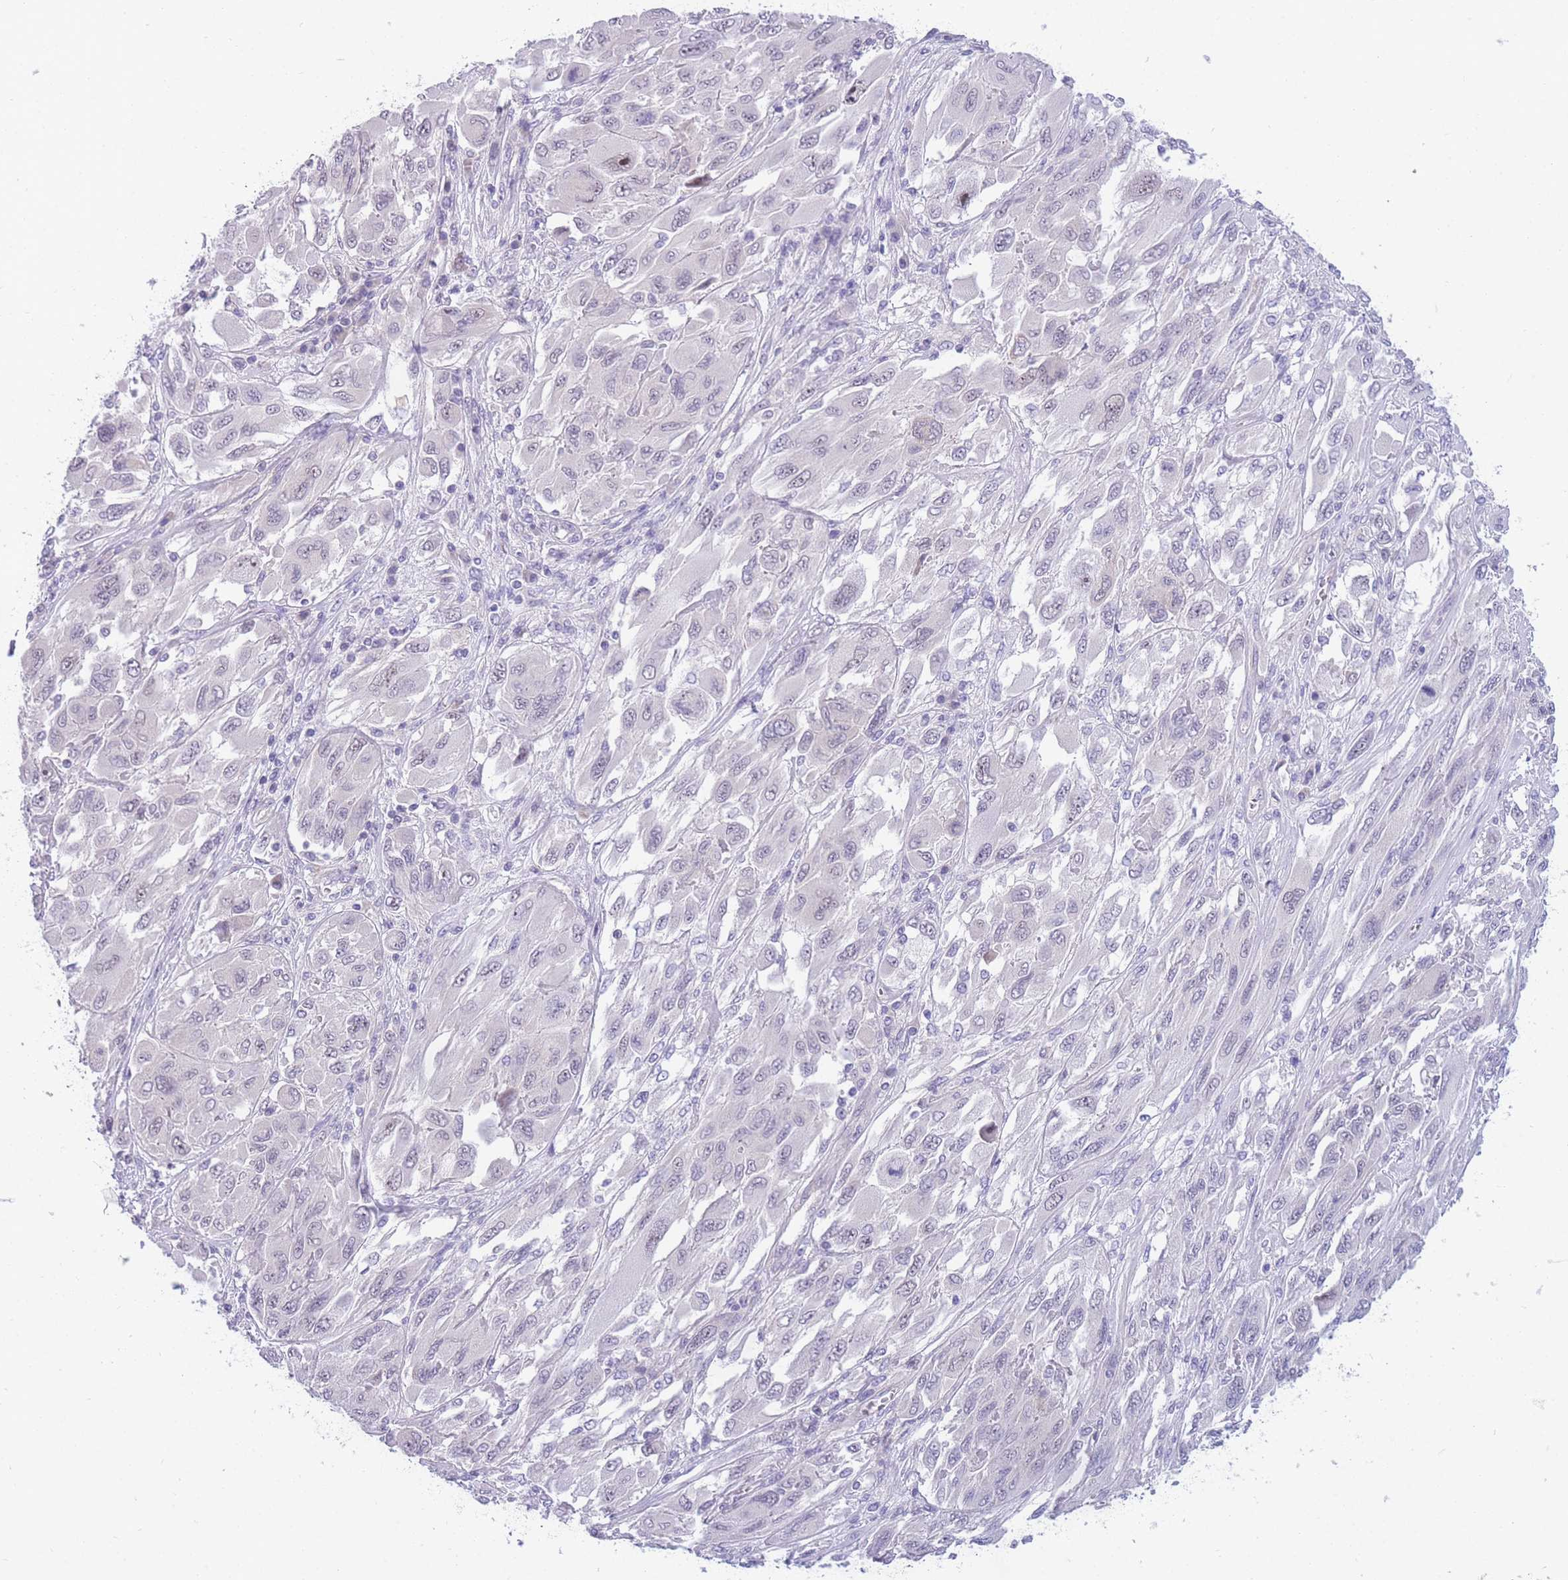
{"staining": {"intensity": "negative", "quantity": "none", "location": "none"}, "tissue": "melanoma", "cell_type": "Tumor cells", "image_type": "cancer", "snomed": [{"axis": "morphology", "description": "Malignant melanoma, NOS"}, {"axis": "topography", "description": "Skin"}], "caption": "The photomicrograph exhibits no staining of tumor cells in melanoma. (DAB (3,3'-diaminobenzidine) immunohistochemistry (IHC) with hematoxylin counter stain).", "gene": "DDX49", "patient": {"sex": "female", "age": 91}}